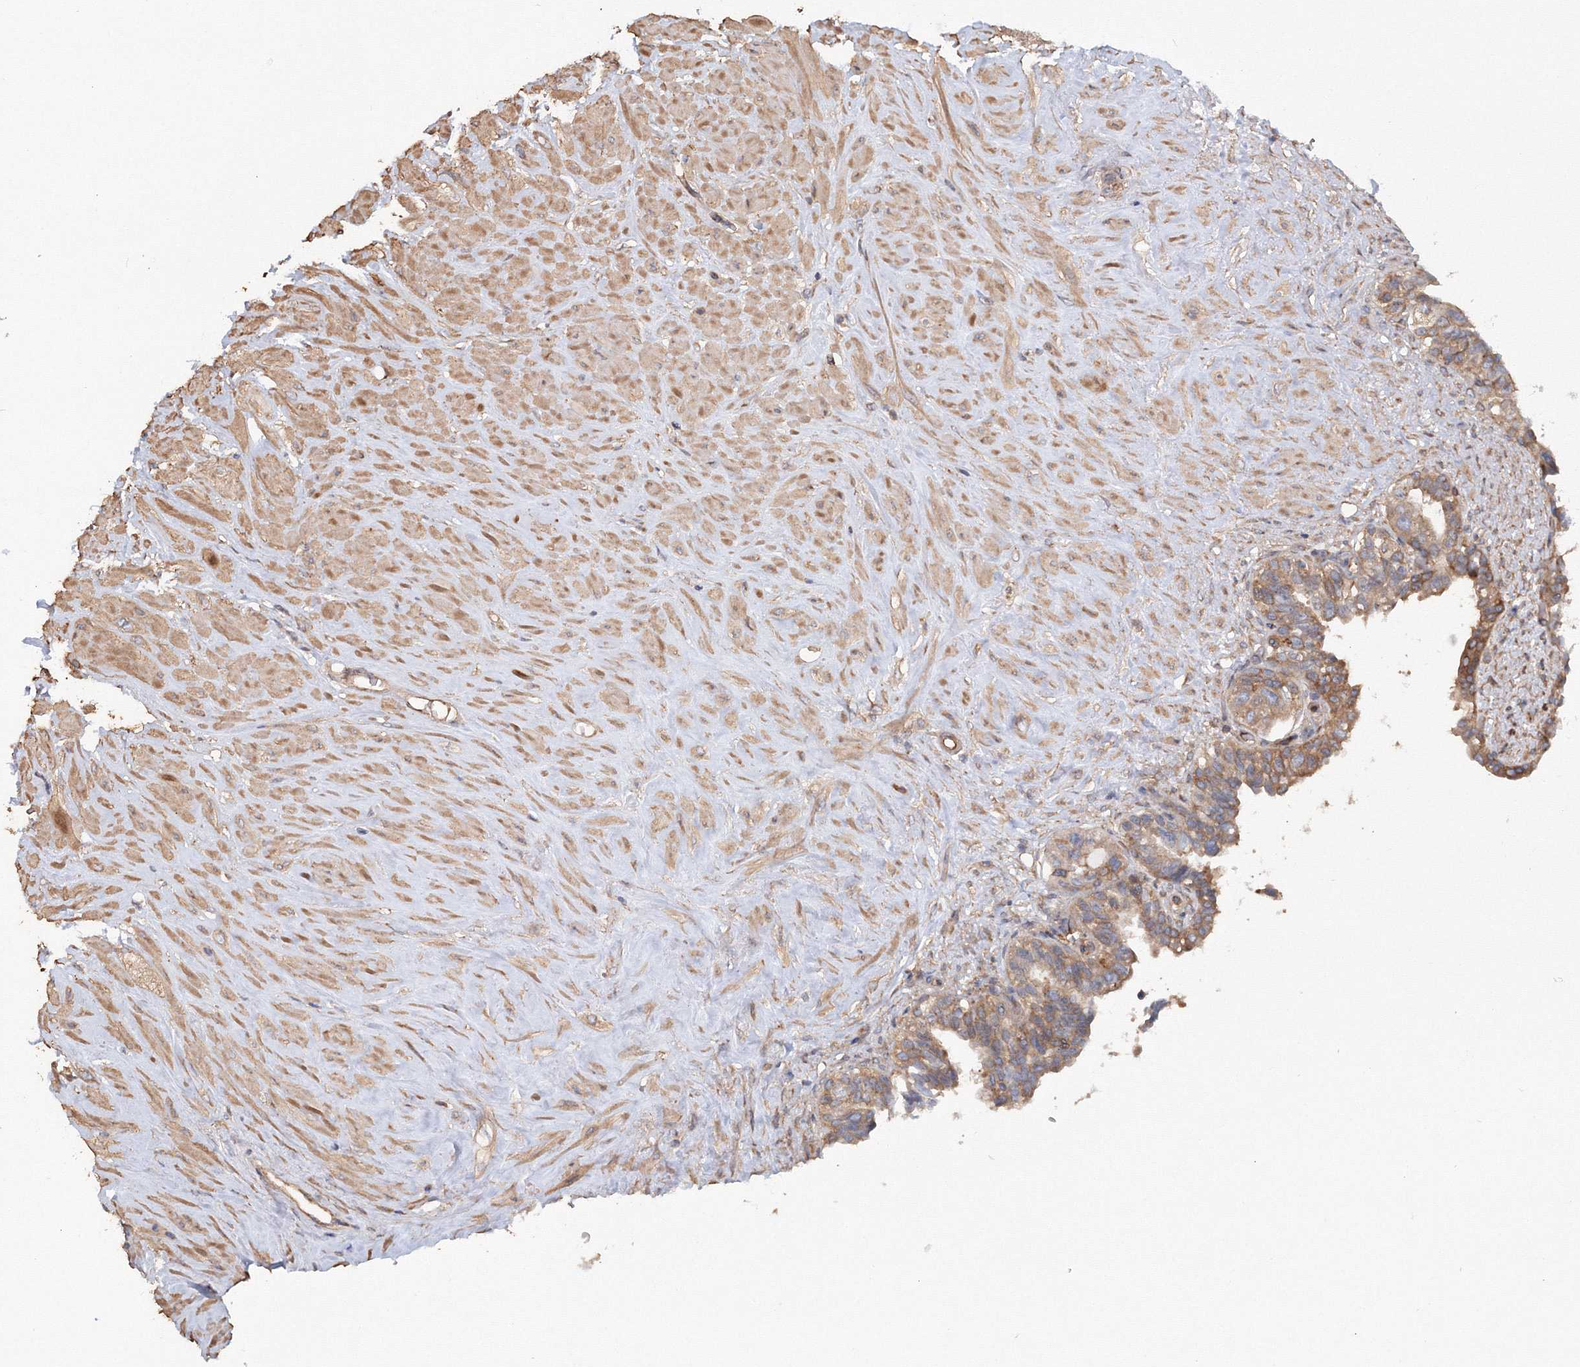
{"staining": {"intensity": "moderate", "quantity": "25%-75%", "location": "cytoplasmic/membranous"}, "tissue": "seminal vesicle", "cell_type": "Glandular cells", "image_type": "normal", "snomed": [{"axis": "morphology", "description": "Normal tissue, NOS"}, {"axis": "topography", "description": "Seminal veicle"}], "caption": "This histopathology image demonstrates unremarkable seminal vesicle stained with immunohistochemistry to label a protein in brown. The cytoplasmic/membranous of glandular cells show moderate positivity for the protein. Nuclei are counter-stained blue.", "gene": "EXOC1", "patient": {"sex": "male", "age": 63}}